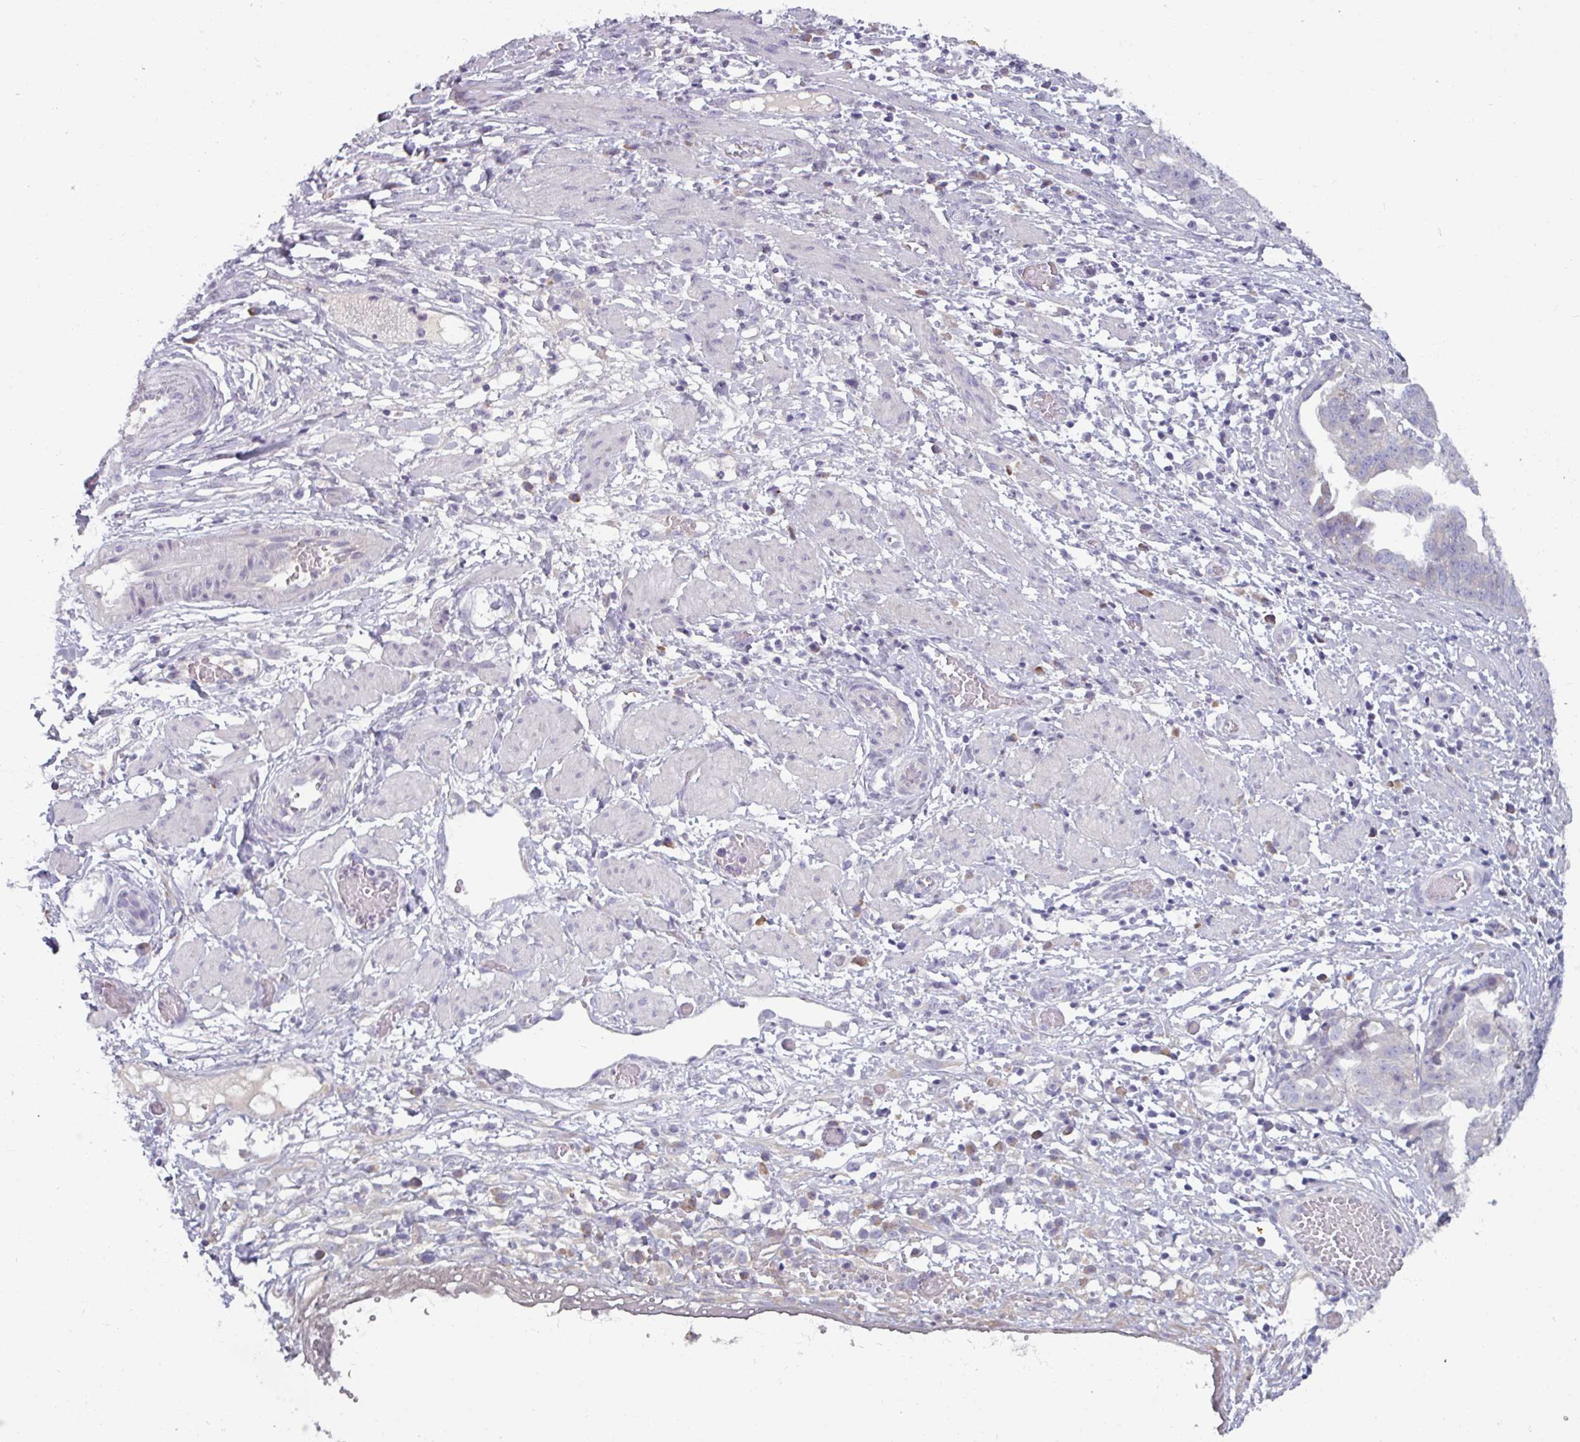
{"staining": {"intensity": "negative", "quantity": "none", "location": "none"}, "tissue": "ovarian cancer", "cell_type": "Tumor cells", "image_type": "cancer", "snomed": [{"axis": "morphology", "description": "Cystadenocarcinoma, serous, NOS"}, {"axis": "topography", "description": "Ovary"}], "caption": "Serous cystadenocarcinoma (ovarian) was stained to show a protein in brown. There is no significant expression in tumor cells.", "gene": "SMIM11", "patient": {"sex": "female", "age": 58}}